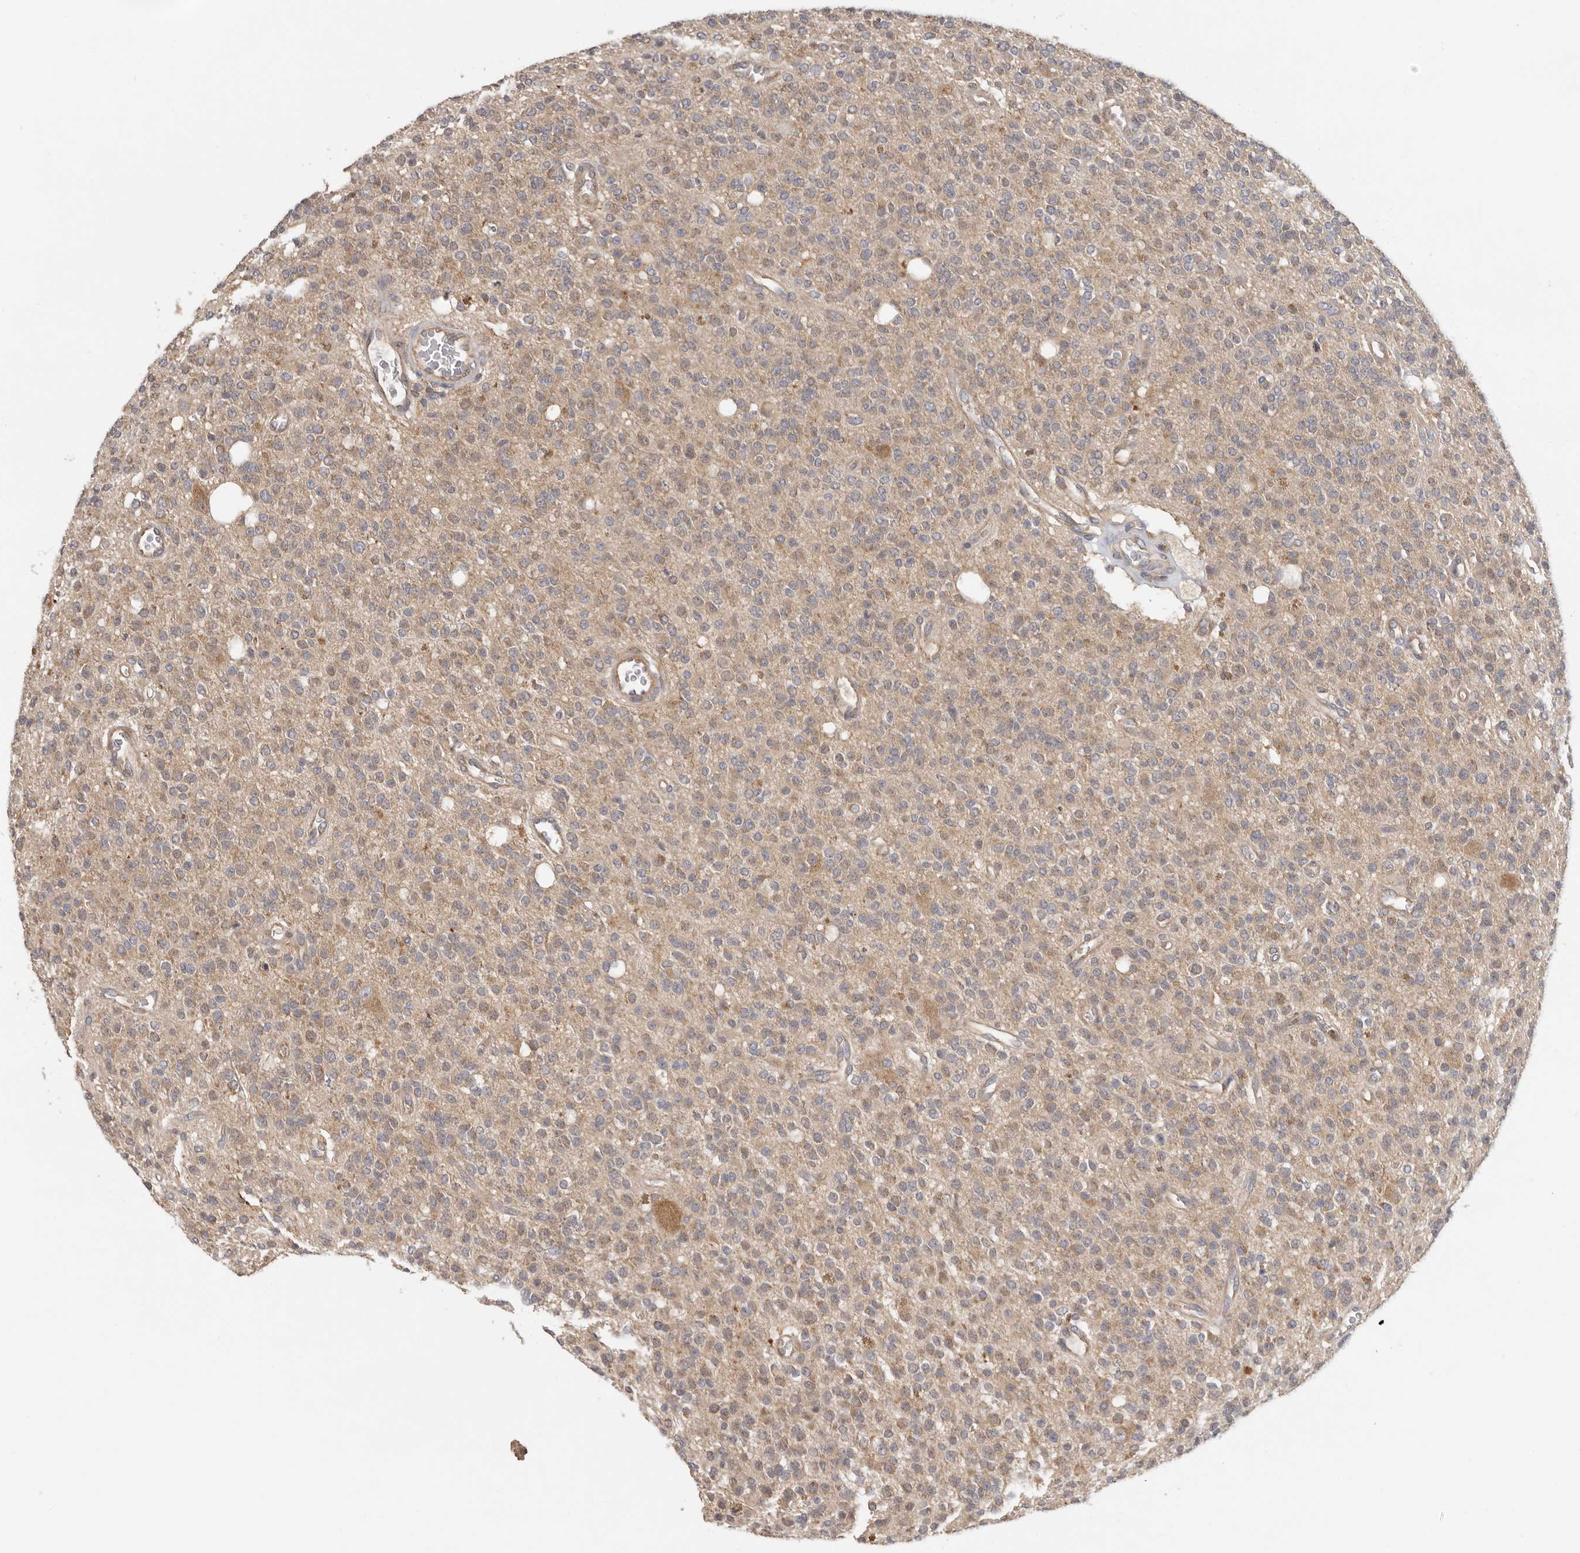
{"staining": {"intensity": "weak", "quantity": ">75%", "location": "cytoplasmic/membranous"}, "tissue": "glioma", "cell_type": "Tumor cells", "image_type": "cancer", "snomed": [{"axis": "morphology", "description": "Glioma, malignant, High grade"}, {"axis": "topography", "description": "Brain"}], "caption": "High-grade glioma (malignant) stained for a protein demonstrates weak cytoplasmic/membranous positivity in tumor cells. (DAB (3,3'-diaminobenzidine) IHC with brightfield microscopy, high magnification).", "gene": "PPP1R42", "patient": {"sex": "male", "age": 34}}